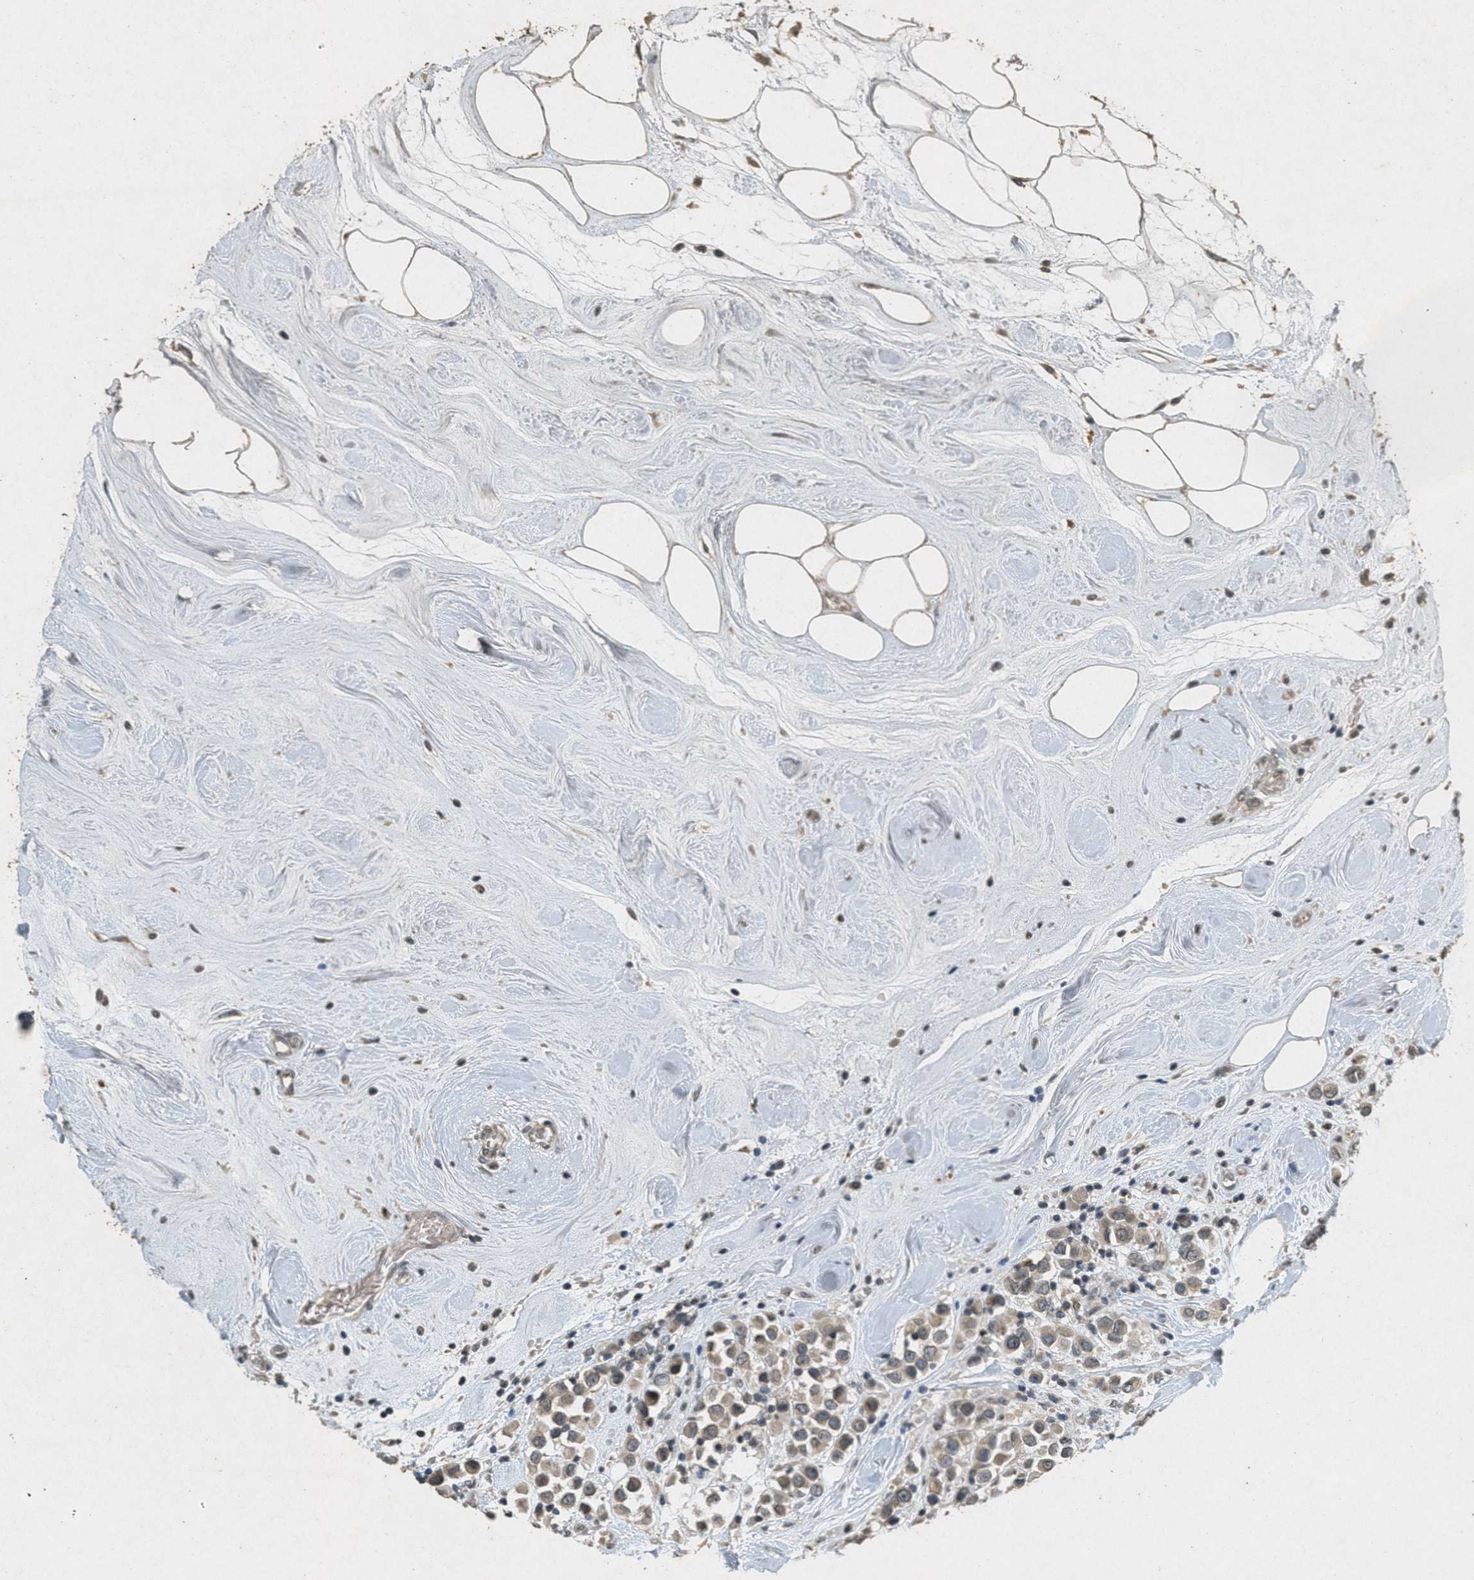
{"staining": {"intensity": "weak", "quantity": ">75%", "location": "cytoplasmic/membranous,nuclear"}, "tissue": "breast cancer", "cell_type": "Tumor cells", "image_type": "cancer", "snomed": [{"axis": "morphology", "description": "Duct carcinoma"}, {"axis": "topography", "description": "Breast"}], "caption": "A brown stain labels weak cytoplasmic/membranous and nuclear expression of a protein in human breast infiltrating ductal carcinoma tumor cells.", "gene": "ABHD6", "patient": {"sex": "female", "age": 61}}